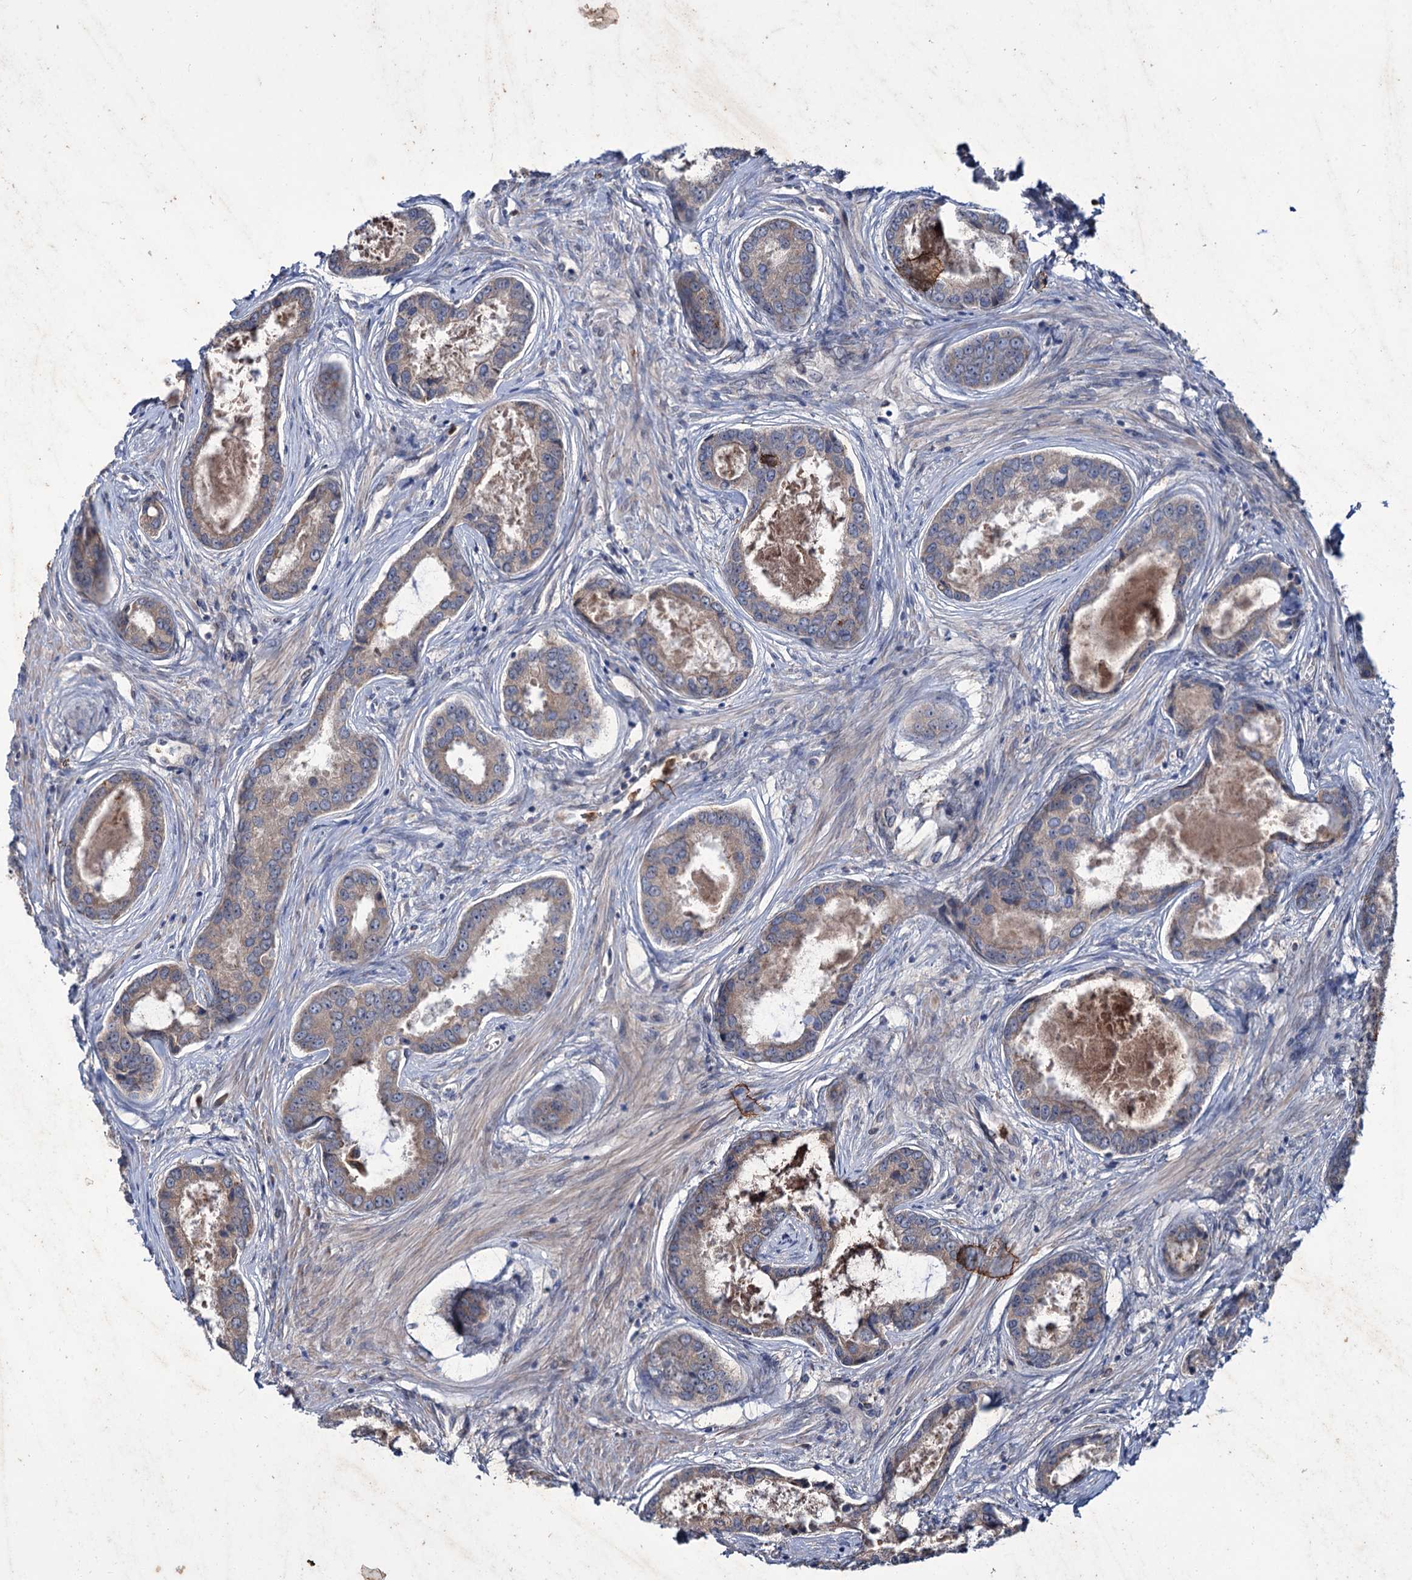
{"staining": {"intensity": "weak", "quantity": "<25%", "location": "cytoplasmic/membranous"}, "tissue": "prostate cancer", "cell_type": "Tumor cells", "image_type": "cancer", "snomed": [{"axis": "morphology", "description": "Adenocarcinoma, Low grade"}, {"axis": "topography", "description": "Prostate"}], "caption": "DAB (3,3'-diaminobenzidine) immunohistochemical staining of adenocarcinoma (low-grade) (prostate) reveals no significant staining in tumor cells.", "gene": "PTPN3", "patient": {"sex": "male", "age": 68}}